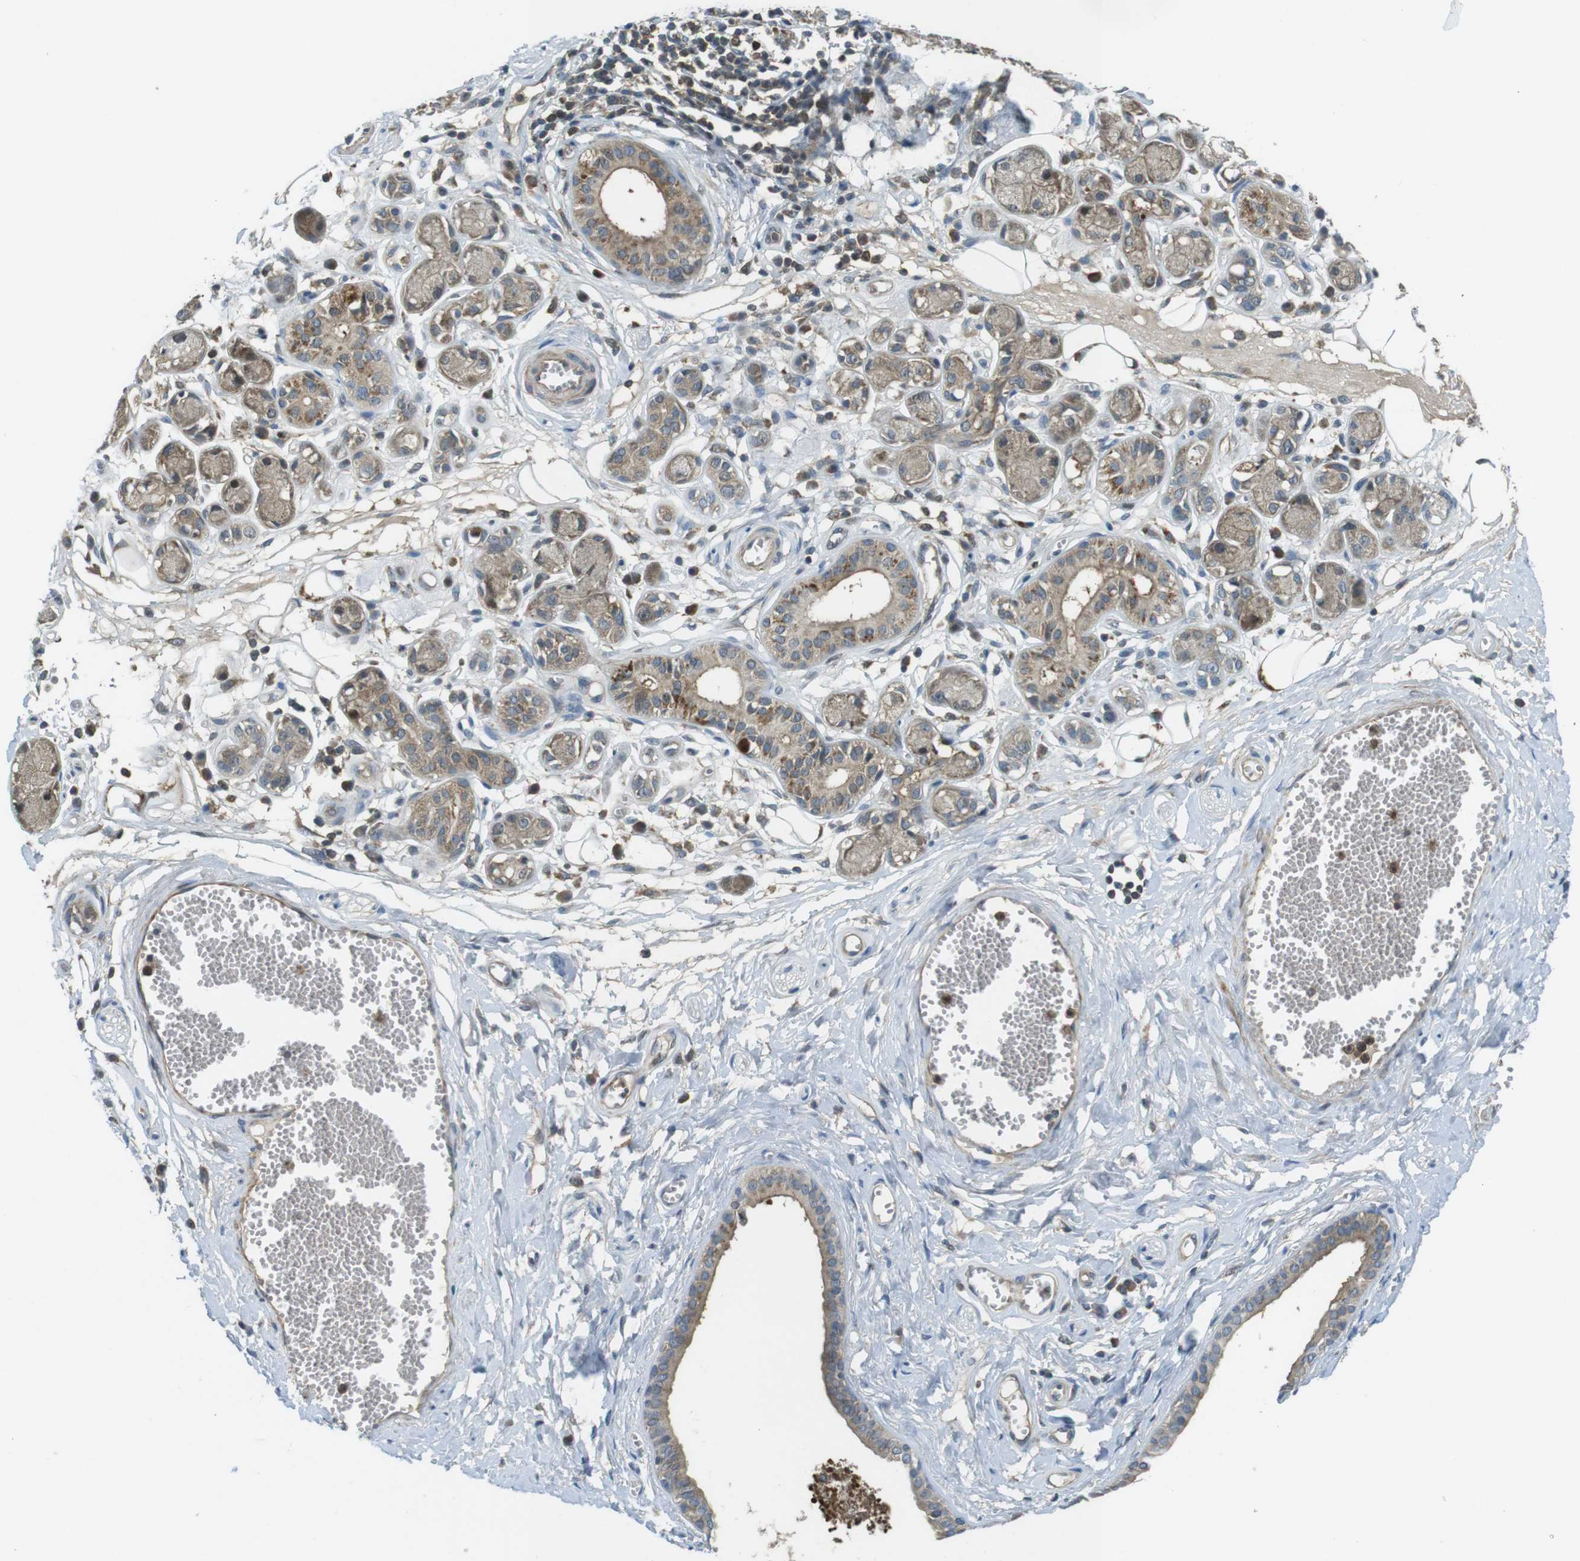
{"staining": {"intensity": "moderate", "quantity": "<25%", "location": "cytoplasmic/membranous"}, "tissue": "adipose tissue", "cell_type": "Adipocytes", "image_type": "normal", "snomed": [{"axis": "morphology", "description": "Normal tissue, NOS"}, {"axis": "morphology", "description": "Inflammation, NOS"}, {"axis": "topography", "description": "Salivary gland"}, {"axis": "topography", "description": "Peripheral nerve tissue"}], "caption": "DAB (3,3'-diaminobenzidine) immunohistochemical staining of benign human adipose tissue displays moderate cytoplasmic/membranous protein expression in about <25% of adipocytes.", "gene": "LRRC3B", "patient": {"sex": "female", "age": 75}}